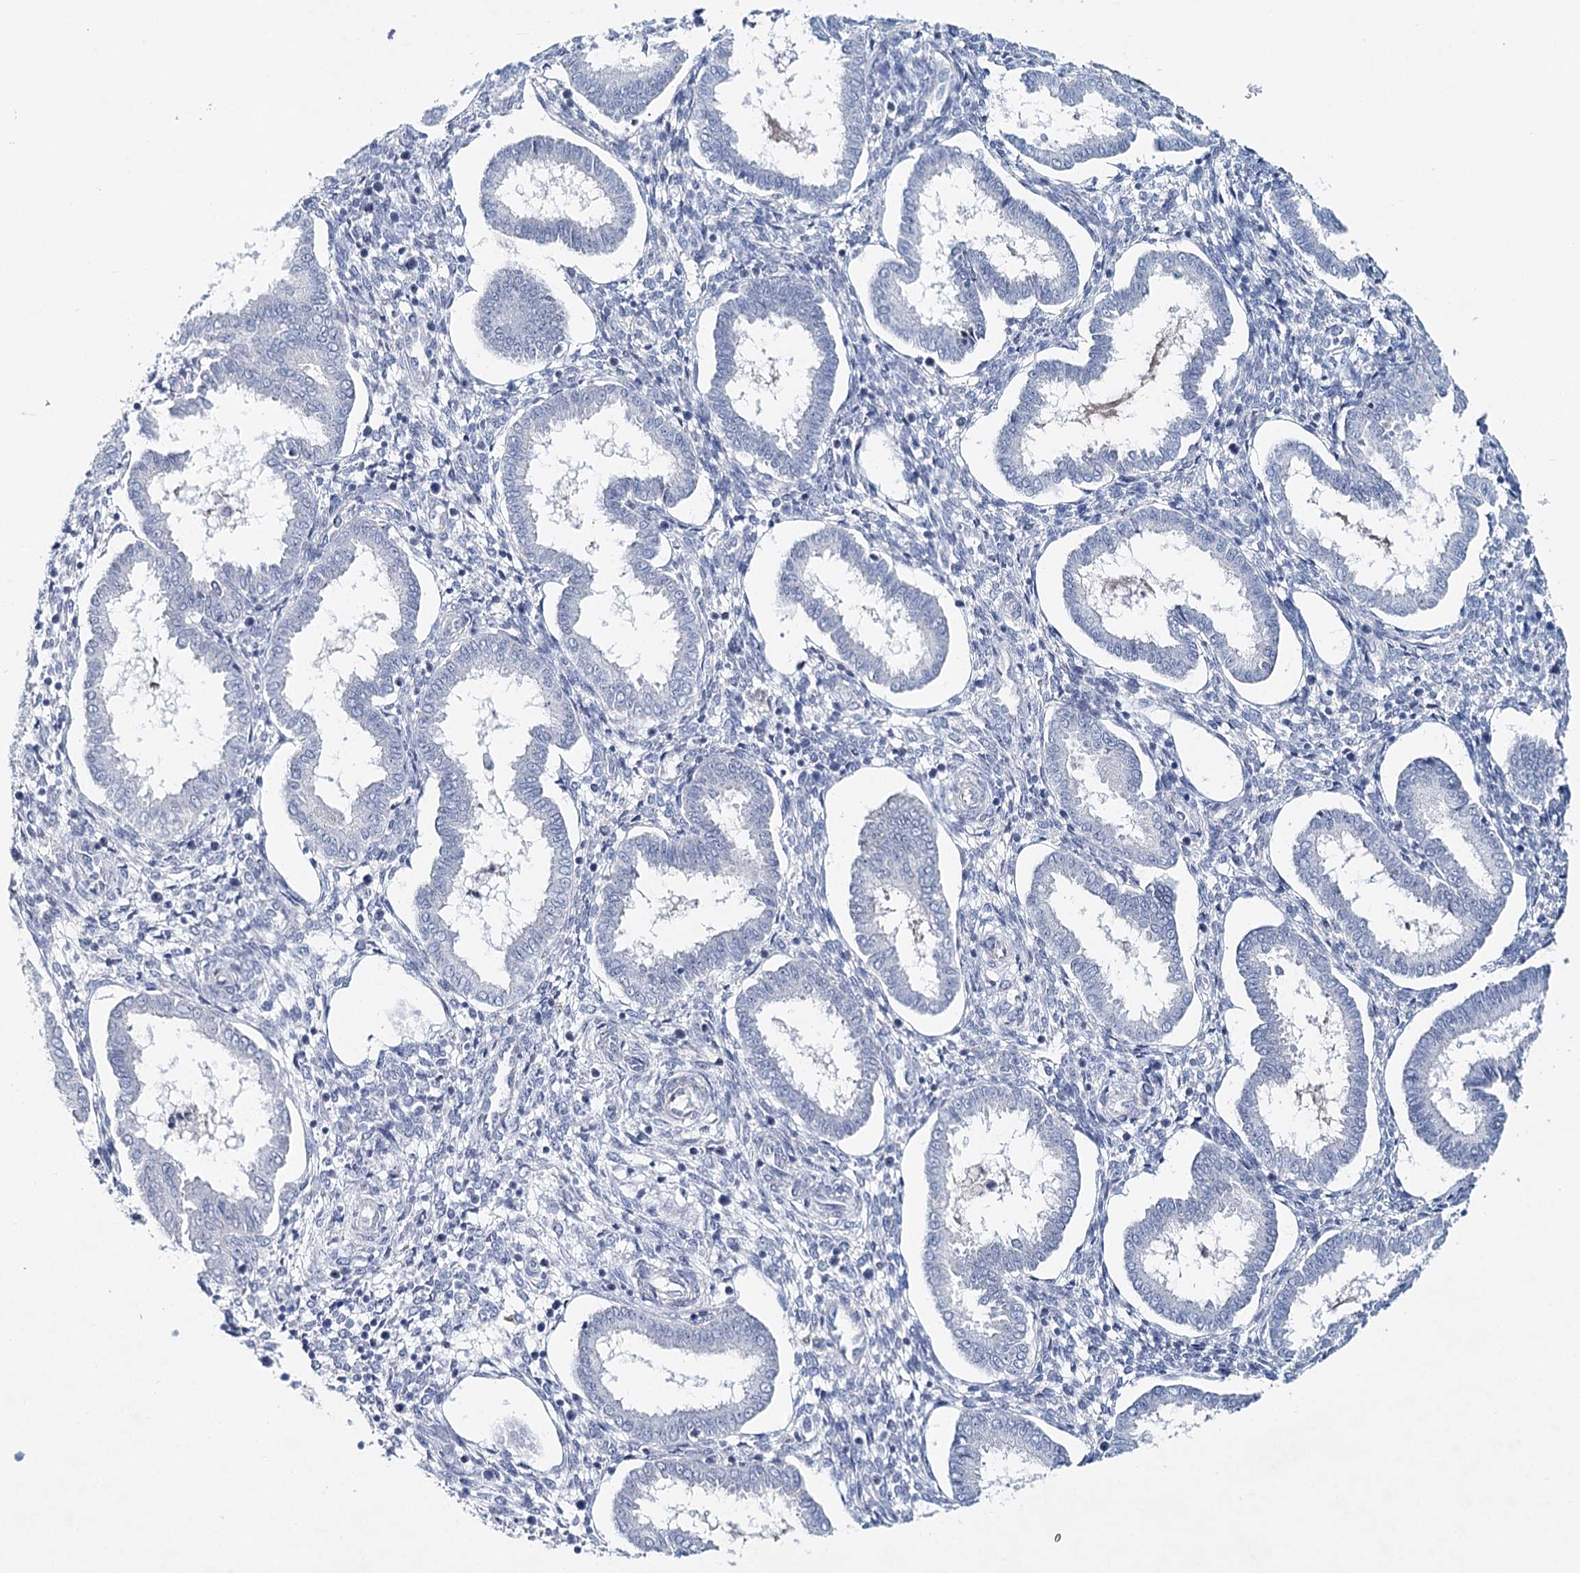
{"staining": {"intensity": "weak", "quantity": "<25%", "location": "cytoplasmic/membranous"}, "tissue": "endometrium", "cell_type": "Cells in endometrial stroma", "image_type": "normal", "snomed": [{"axis": "morphology", "description": "Normal tissue, NOS"}, {"axis": "topography", "description": "Endometrium"}], "caption": "Photomicrograph shows no protein expression in cells in endometrial stroma of normal endometrium.", "gene": "RBM43", "patient": {"sex": "female", "age": 24}}